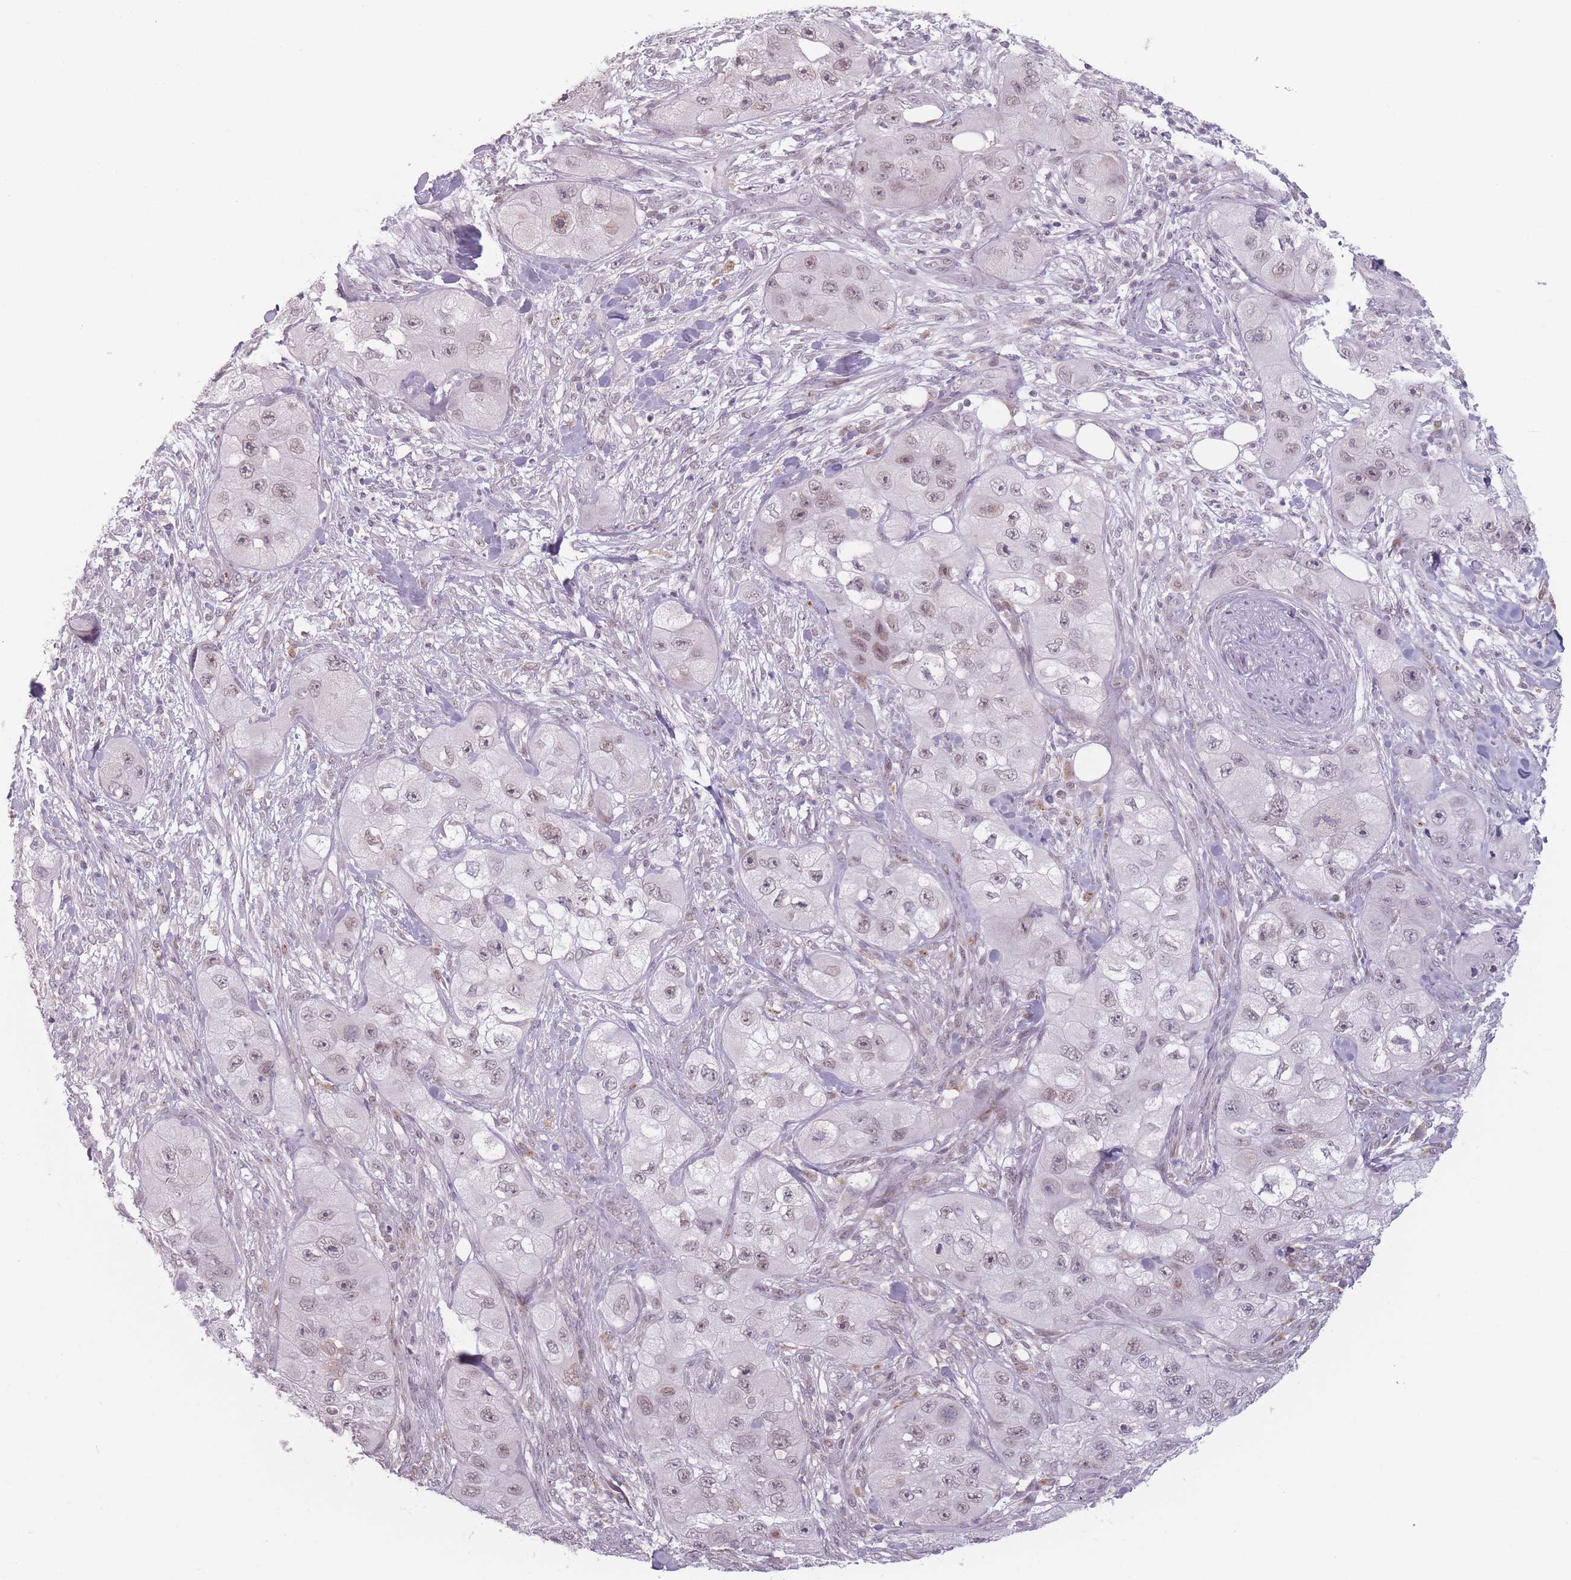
{"staining": {"intensity": "weak", "quantity": "25%-75%", "location": "nuclear"}, "tissue": "skin cancer", "cell_type": "Tumor cells", "image_type": "cancer", "snomed": [{"axis": "morphology", "description": "Squamous cell carcinoma, NOS"}, {"axis": "topography", "description": "Skin"}, {"axis": "topography", "description": "Subcutis"}], "caption": "Immunohistochemistry (IHC) (DAB (3,3'-diaminobenzidine)) staining of human skin squamous cell carcinoma reveals weak nuclear protein expression in approximately 25%-75% of tumor cells.", "gene": "OR10C1", "patient": {"sex": "male", "age": 73}}